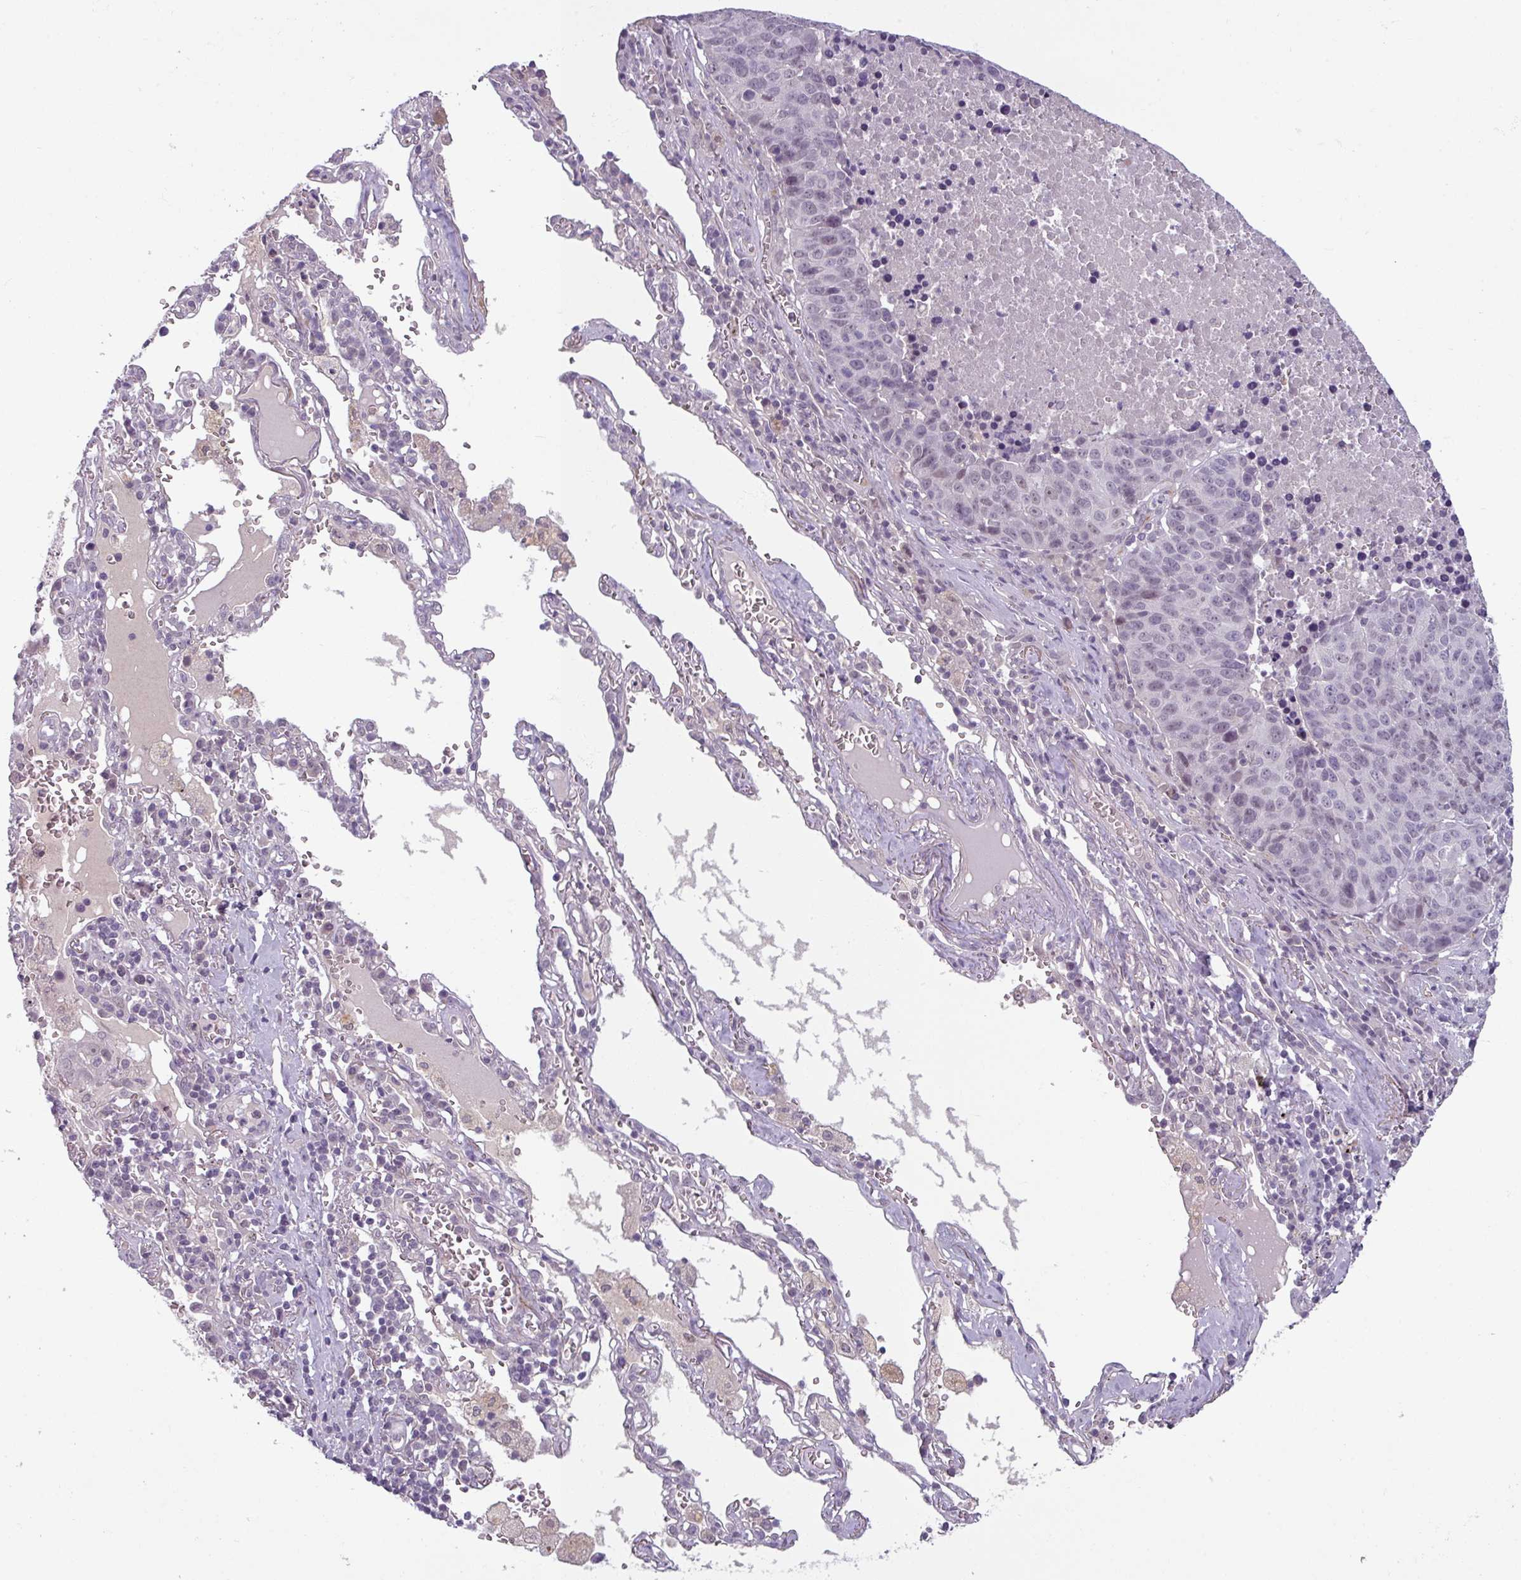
{"staining": {"intensity": "weak", "quantity": "<25%", "location": "nuclear"}, "tissue": "lung cancer", "cell_type": "Tumor cells", "image_type": "cancer", "snomed": [{"axis": "morphology", "description": "Squamous cell carcinoma, NOS"}, {"axis": "topography", "description": "Lung"}], "caption": "An IHC photomicrograph of lung cancer is shown. There is no staining in tumor cells of lung cancer.", "gene": "UVSSA", "patient": {"sex": "female", "age": 66}}